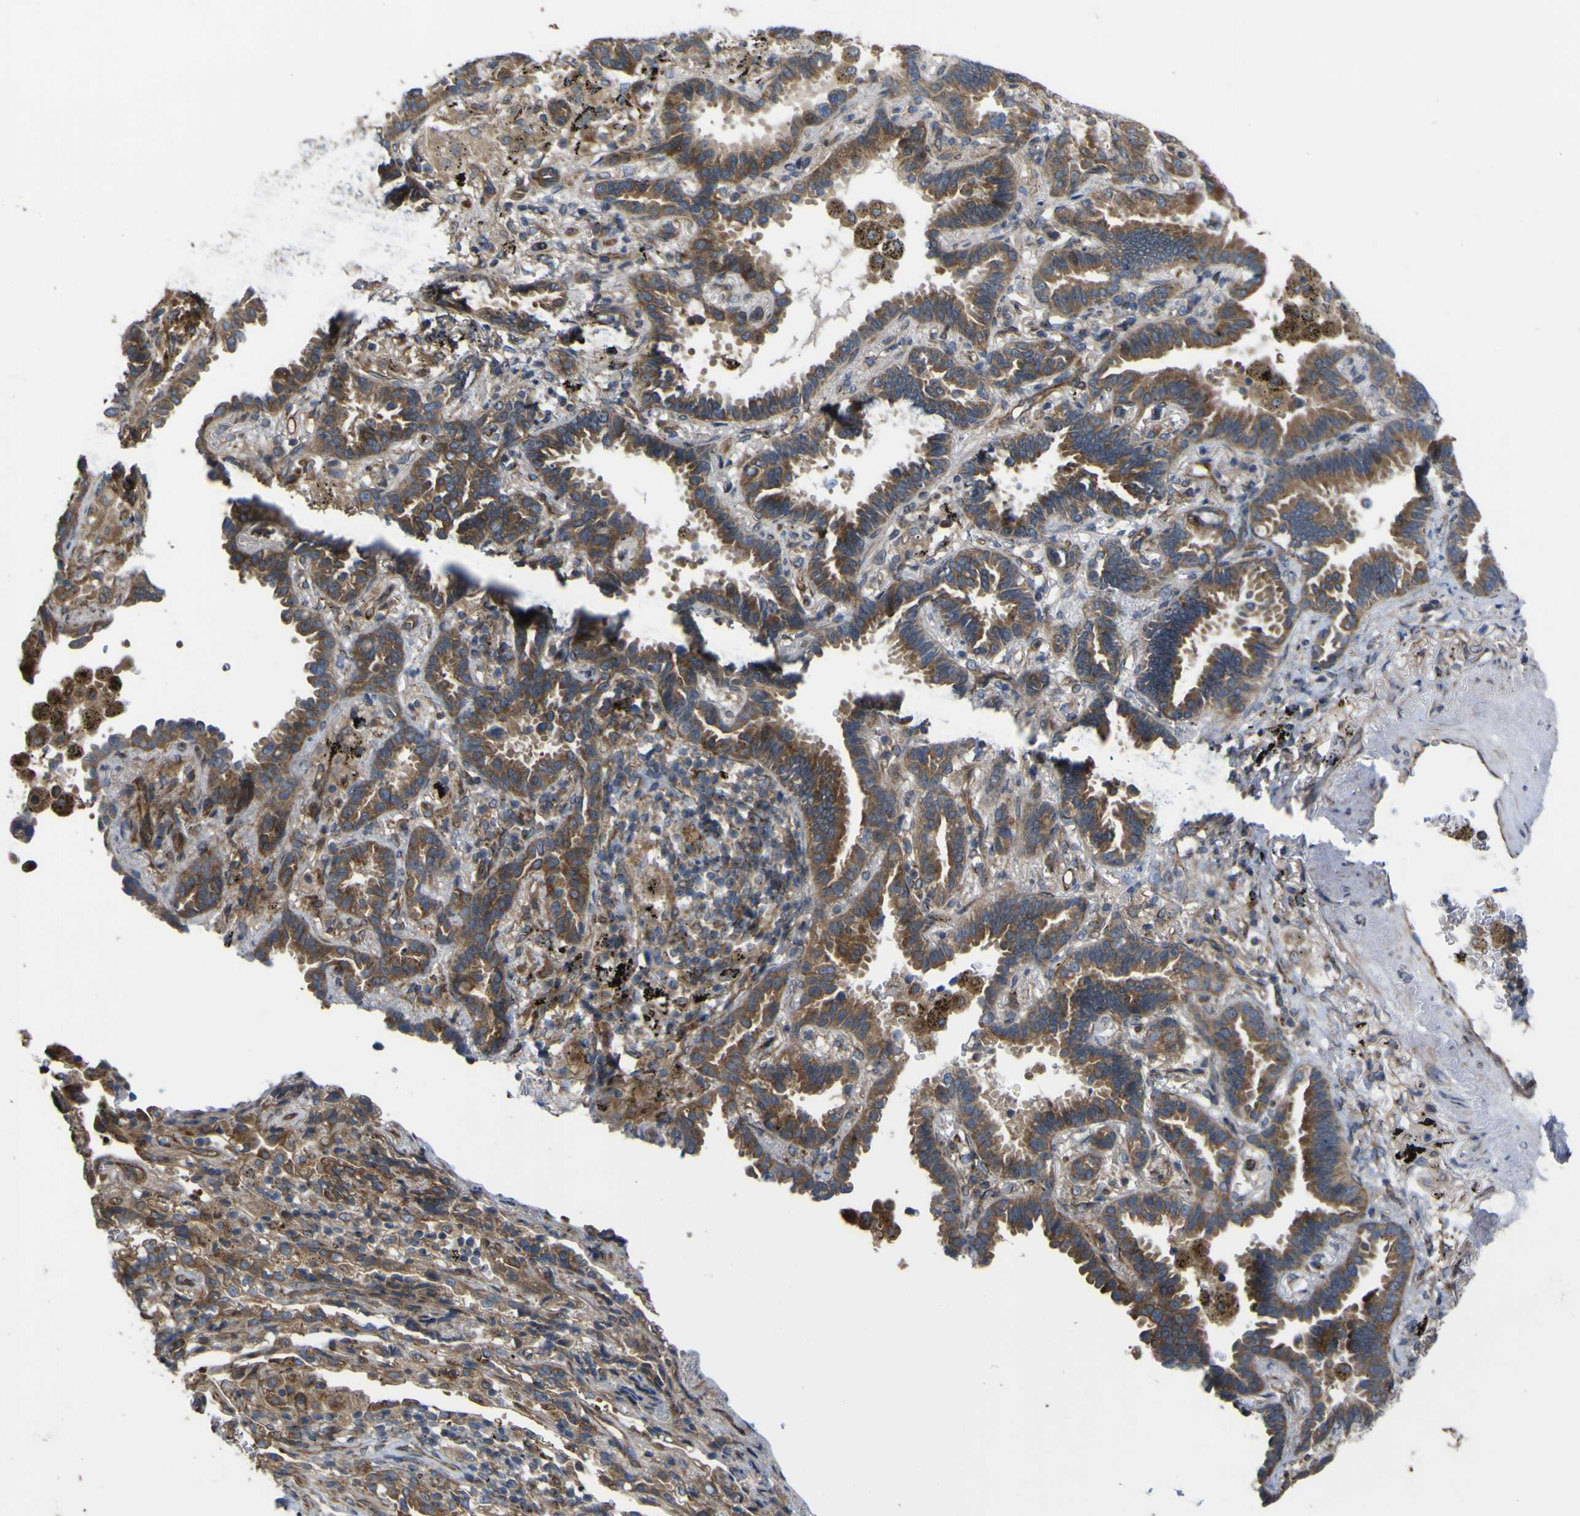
{"staining": {"intensity": "moderate", "quantity": ">75%", "location": "cytoplasmic/membranous"}, "tissue": "lung cancer", "cell_type": "Tumor cells", "image_type": "cancer", "snomed": [{"axis": "morphology", "description": "Normal tissue, NOS"}, {"axis": "morphology", "description": "Adenocarcinoma, NOS"}, {"axis": "topography", "description": "Lung"}], "caption": "IHC histopathology image of neoplastic tissue: human lung cancer stained using IHC reveals medium levels of moderate protein expression localized specifically in the cytoplasmic/membranous of tumor cells, appearing as a cytoplasmic/membranous brown color.", "gene": "FBXO30", "patient": {"sex": "male", "age": 59}}